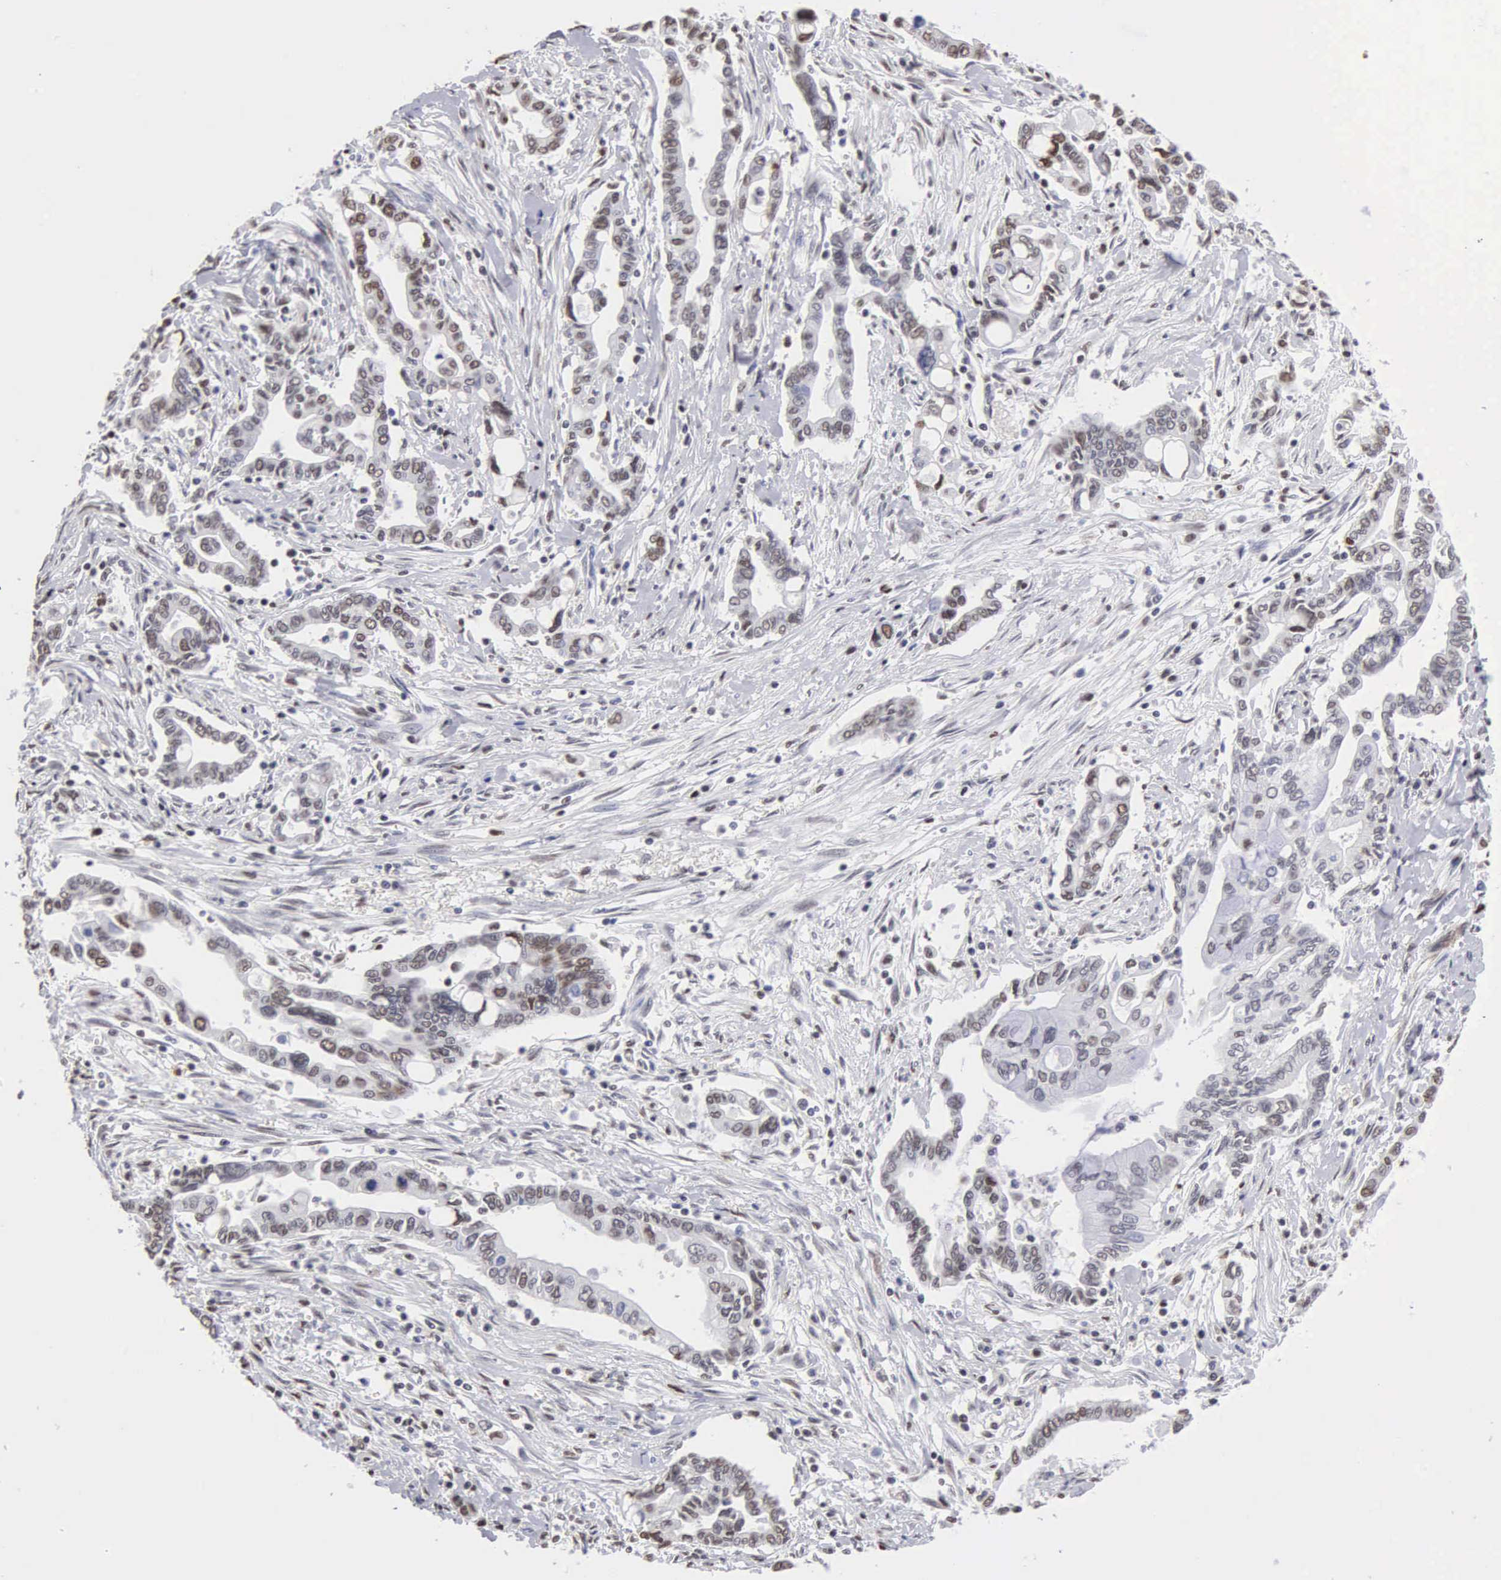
{"staining": {"intensity": "weak", "quantity": "25%-75%", "location": "nuclear"}, "tissue": "pancreatic cancer", "cell_type": "Tumor cells", "image_type": "cancer", "snomed": [{"axis": "morphology", "description": "Adenocarcinoma, NOS"}, {"axis": "topography", "description": "Pancreas"}], "caption": "Approximately 25%-75% of tumor cells in pancreatic cancer exhibit weak nuclear protein expression as visualized by brown immunohistochemical staining.", "gene": "CCNG1", "patient": {"sex": "female", "age": 57}}